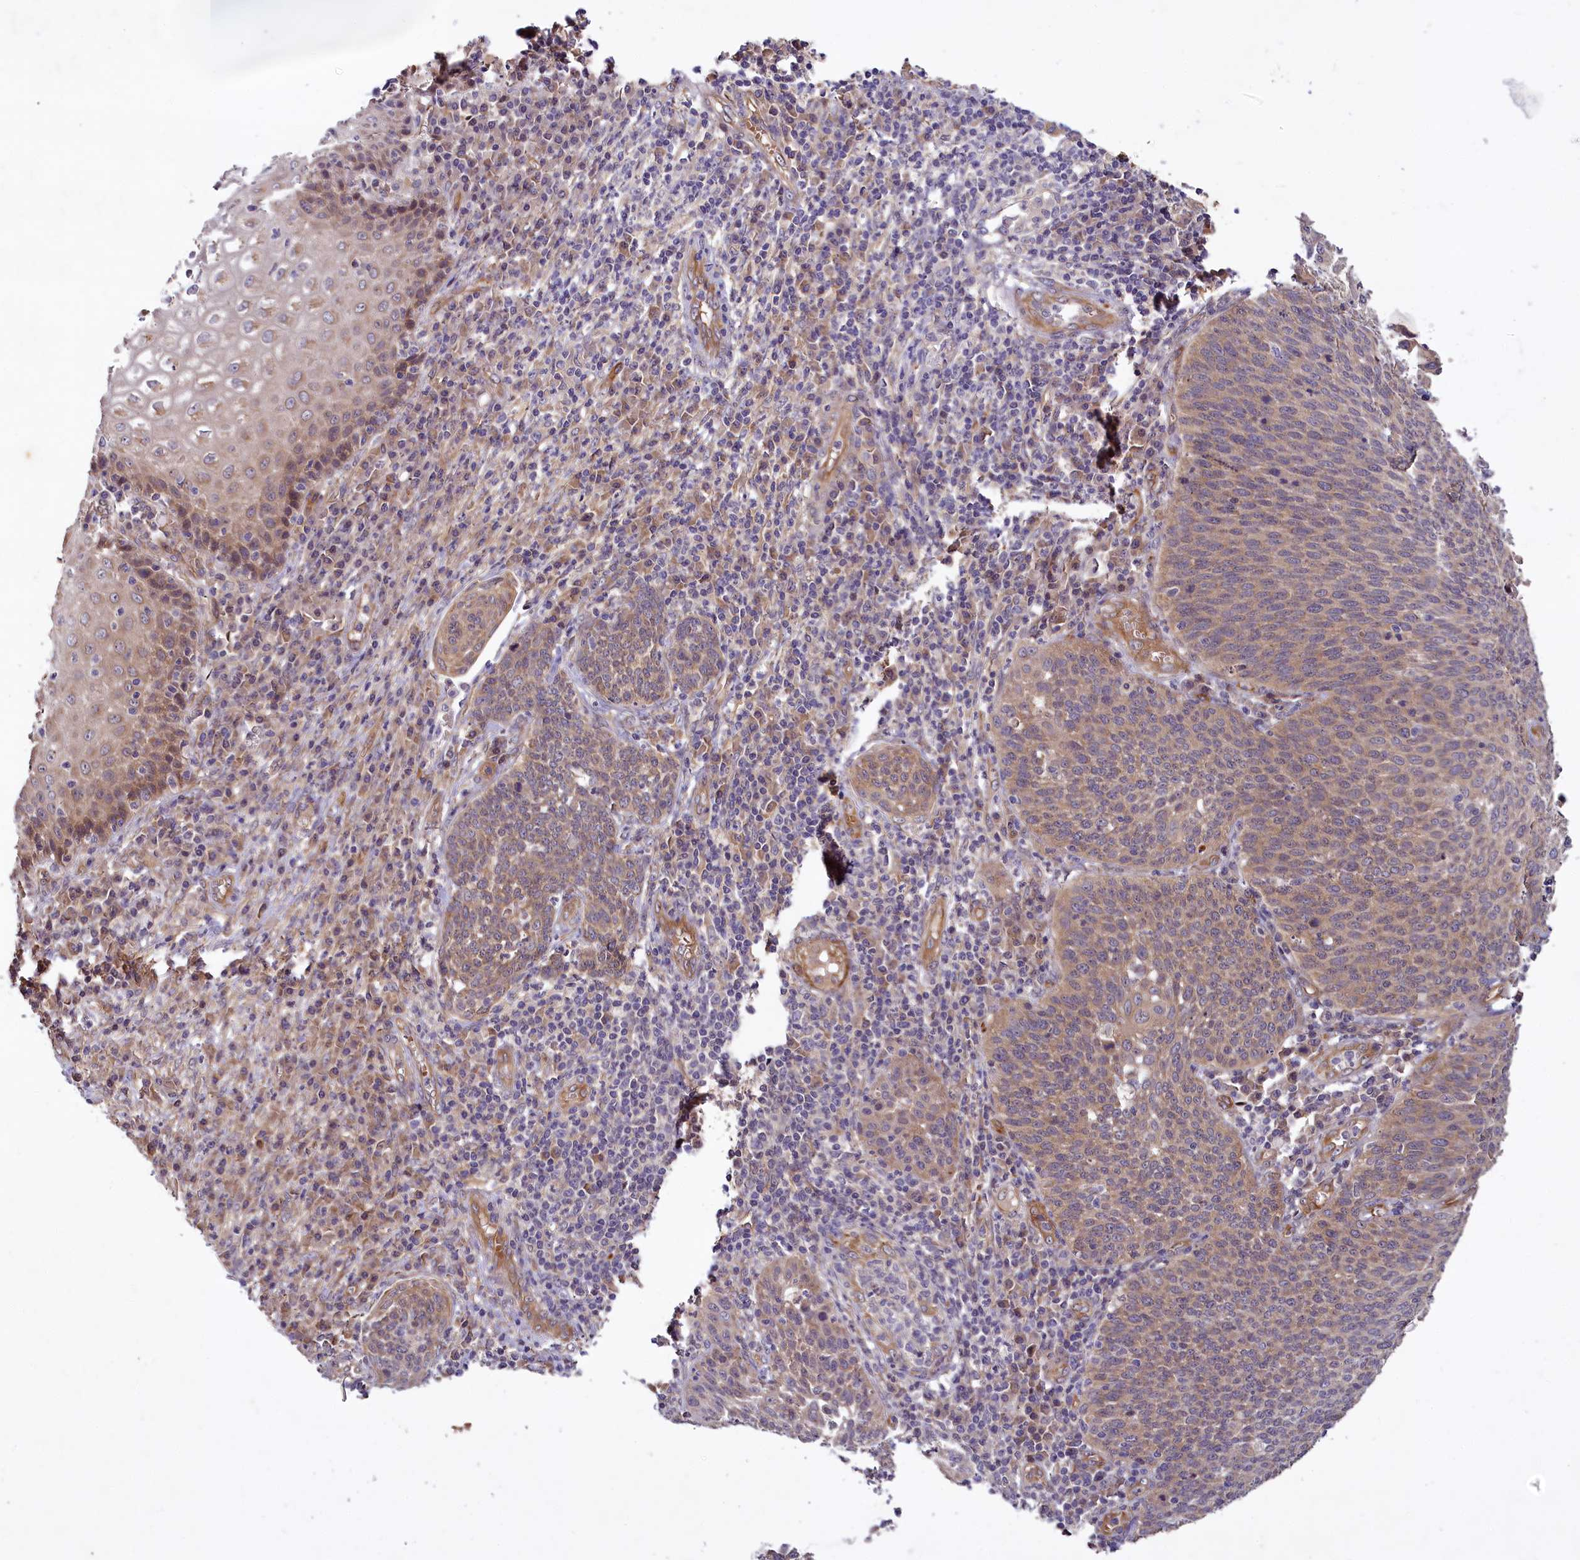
{"staining": {"intensity": "weak", "quantity": ">75%", "location": "cytoplasmic/membranous"}, "tissue": "cervical cancer", "cell_type": "Tumor cells", "image_type": "cancer", "snomed": [{"axis": "morphology", "description": "Squamous cell carcinoma, NOS"}, {"axis": "topography", "description": "Cervix"}], "caption": "Brown immunohistochemical staining in cervical squamous cell carcinoma reveals weak cytoplasmic/membranous positivity in approximately >75% of tumor cells. The staining was performed using DAB, with brown indicating positive protein expression. Nuclei are stained blue with hematoxylin.", "gene": "PKN2", "patient": {"sex": "female", "age": 34}}